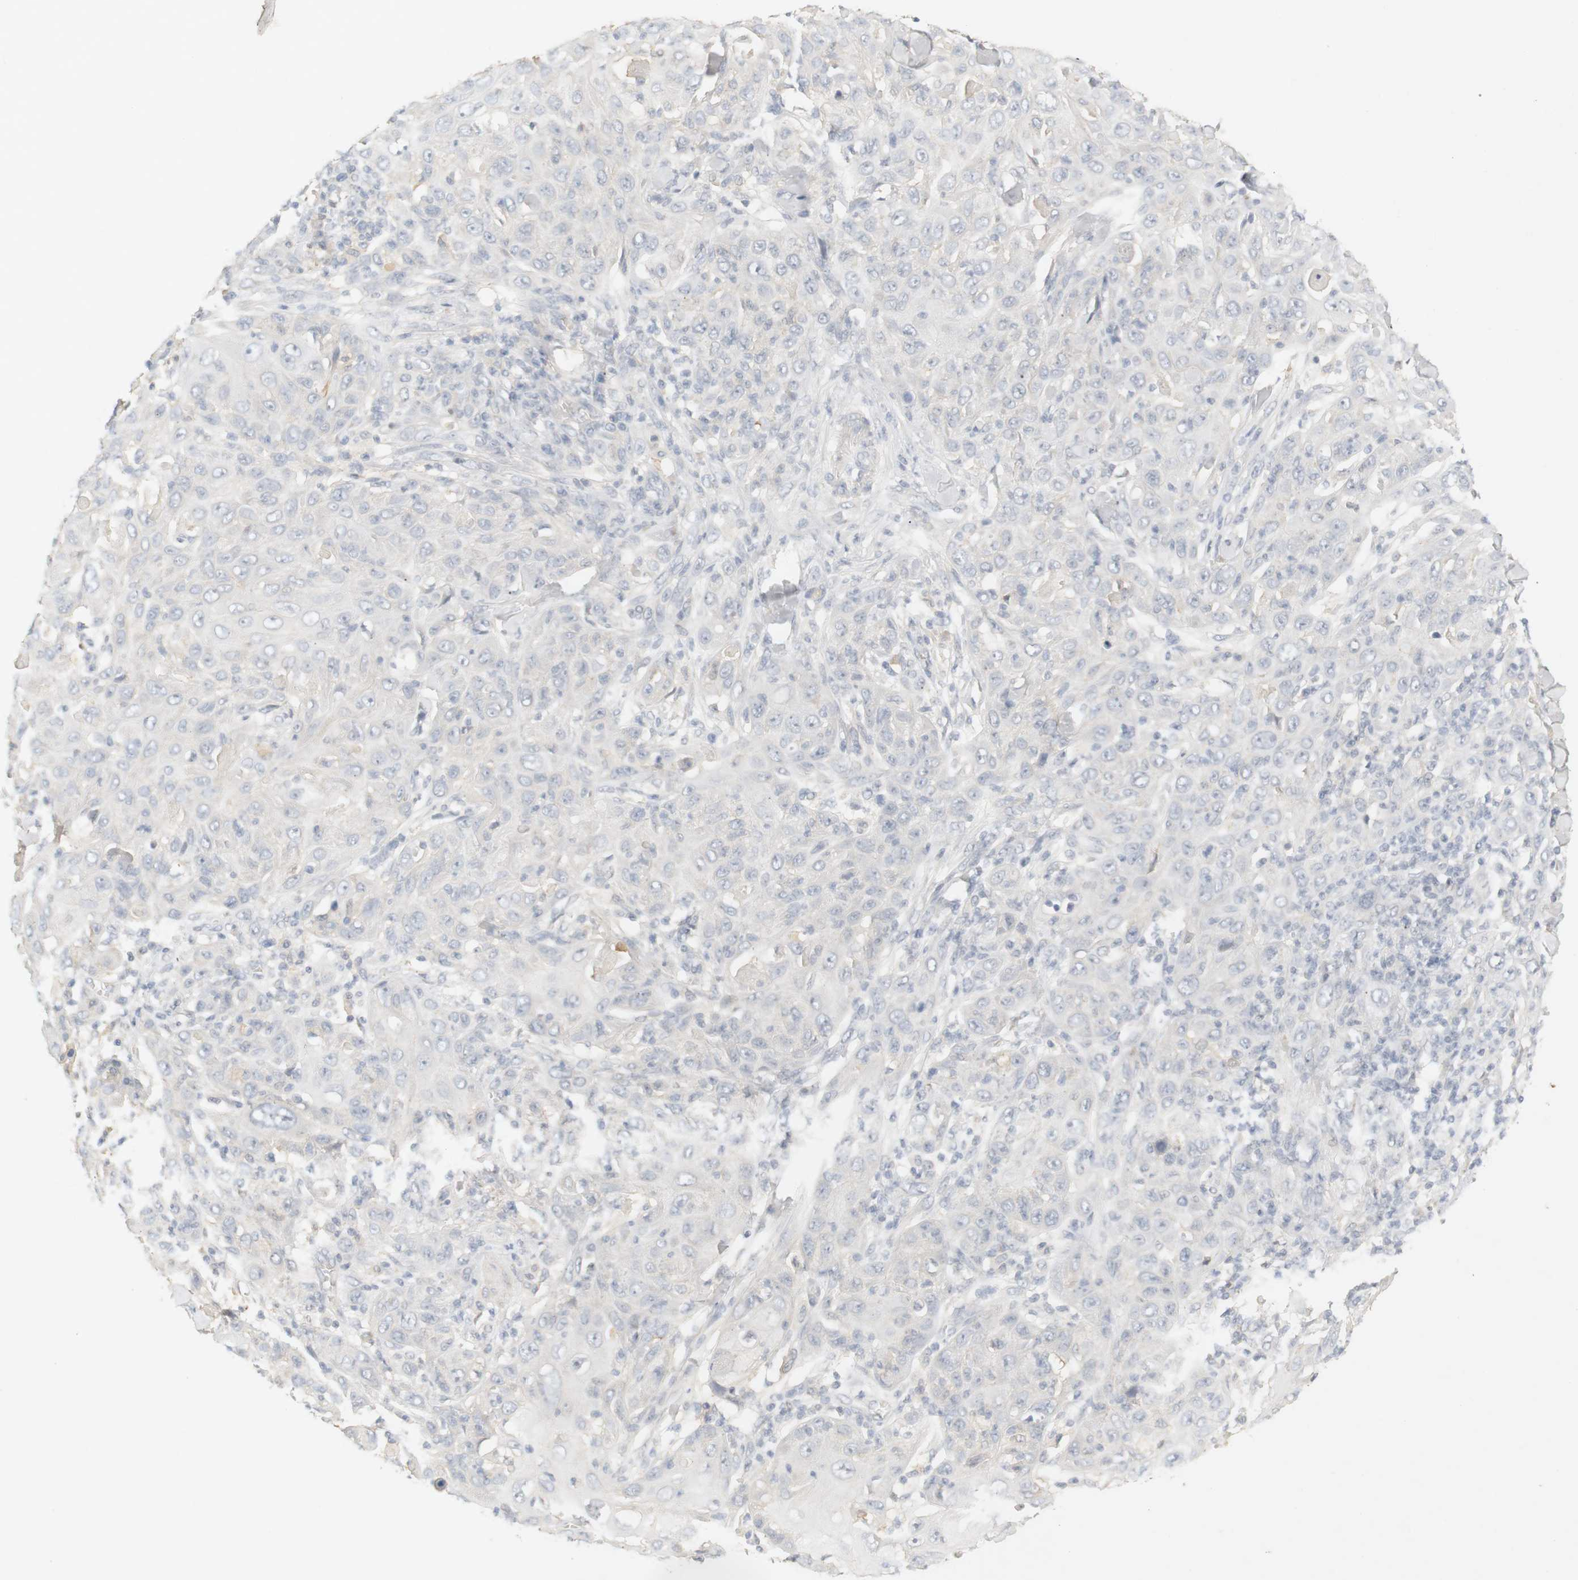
{"staining": {"intensity": "negative", "quantity": "none", "location": "none"}, "tissue": "skin cancer", "cell_type": "Tumor cells", "image_type": "cancer", "snomed": [{"axis": "morphology", "description": "Squamous cell carcinoma, NOS"}, {"axis": "topography", "description": "Skin"}], "caption": "Immunohistochemistry (IHC) image of human skin cancer stained for a protein (brown), which exhibits no staining in tumor cells.", "gene": "RTN3", "patient": {"sex": "female", "age": 88}}